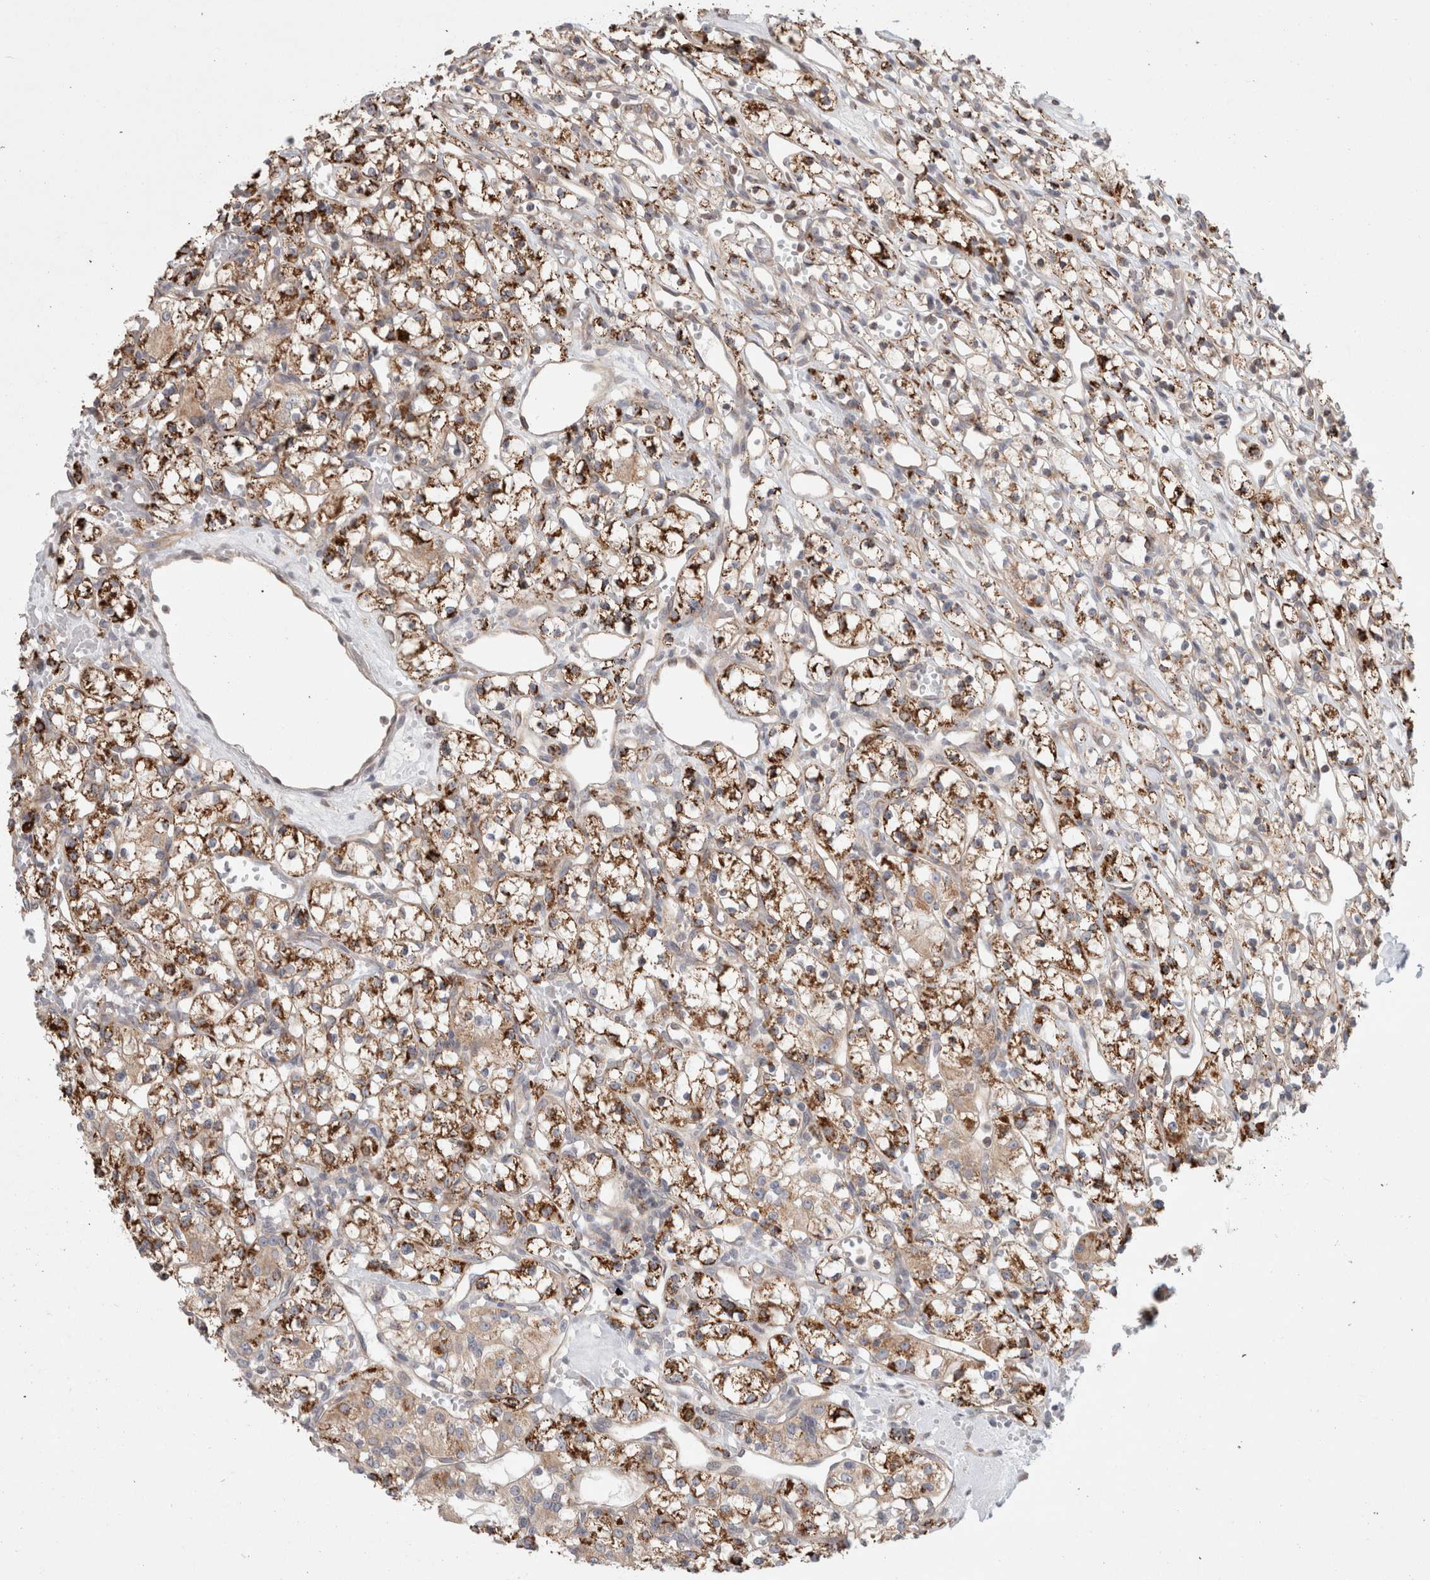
{"staining": {"intensity": "strong", "quantity": ">75%", "location": "cytoplasmic/membranous"}, "tissue": "renal cancer", "cell_type": "Tumor cells", "image_type": "cancer", "snomed": [{"axis": "morphology", "description": "Adenocarcinoma, NOS"}, {"axis": "topography", "description": "Kidney"}], "caption": "Renal cancer (adenocarcinoma) was stained to show a protein in brown. There is high levels of strong cytoplasmic/membranous expression in approximately >75% of tumor cells.", "gene": "HROB", "patient": {"sex": "female", "age": 59}}